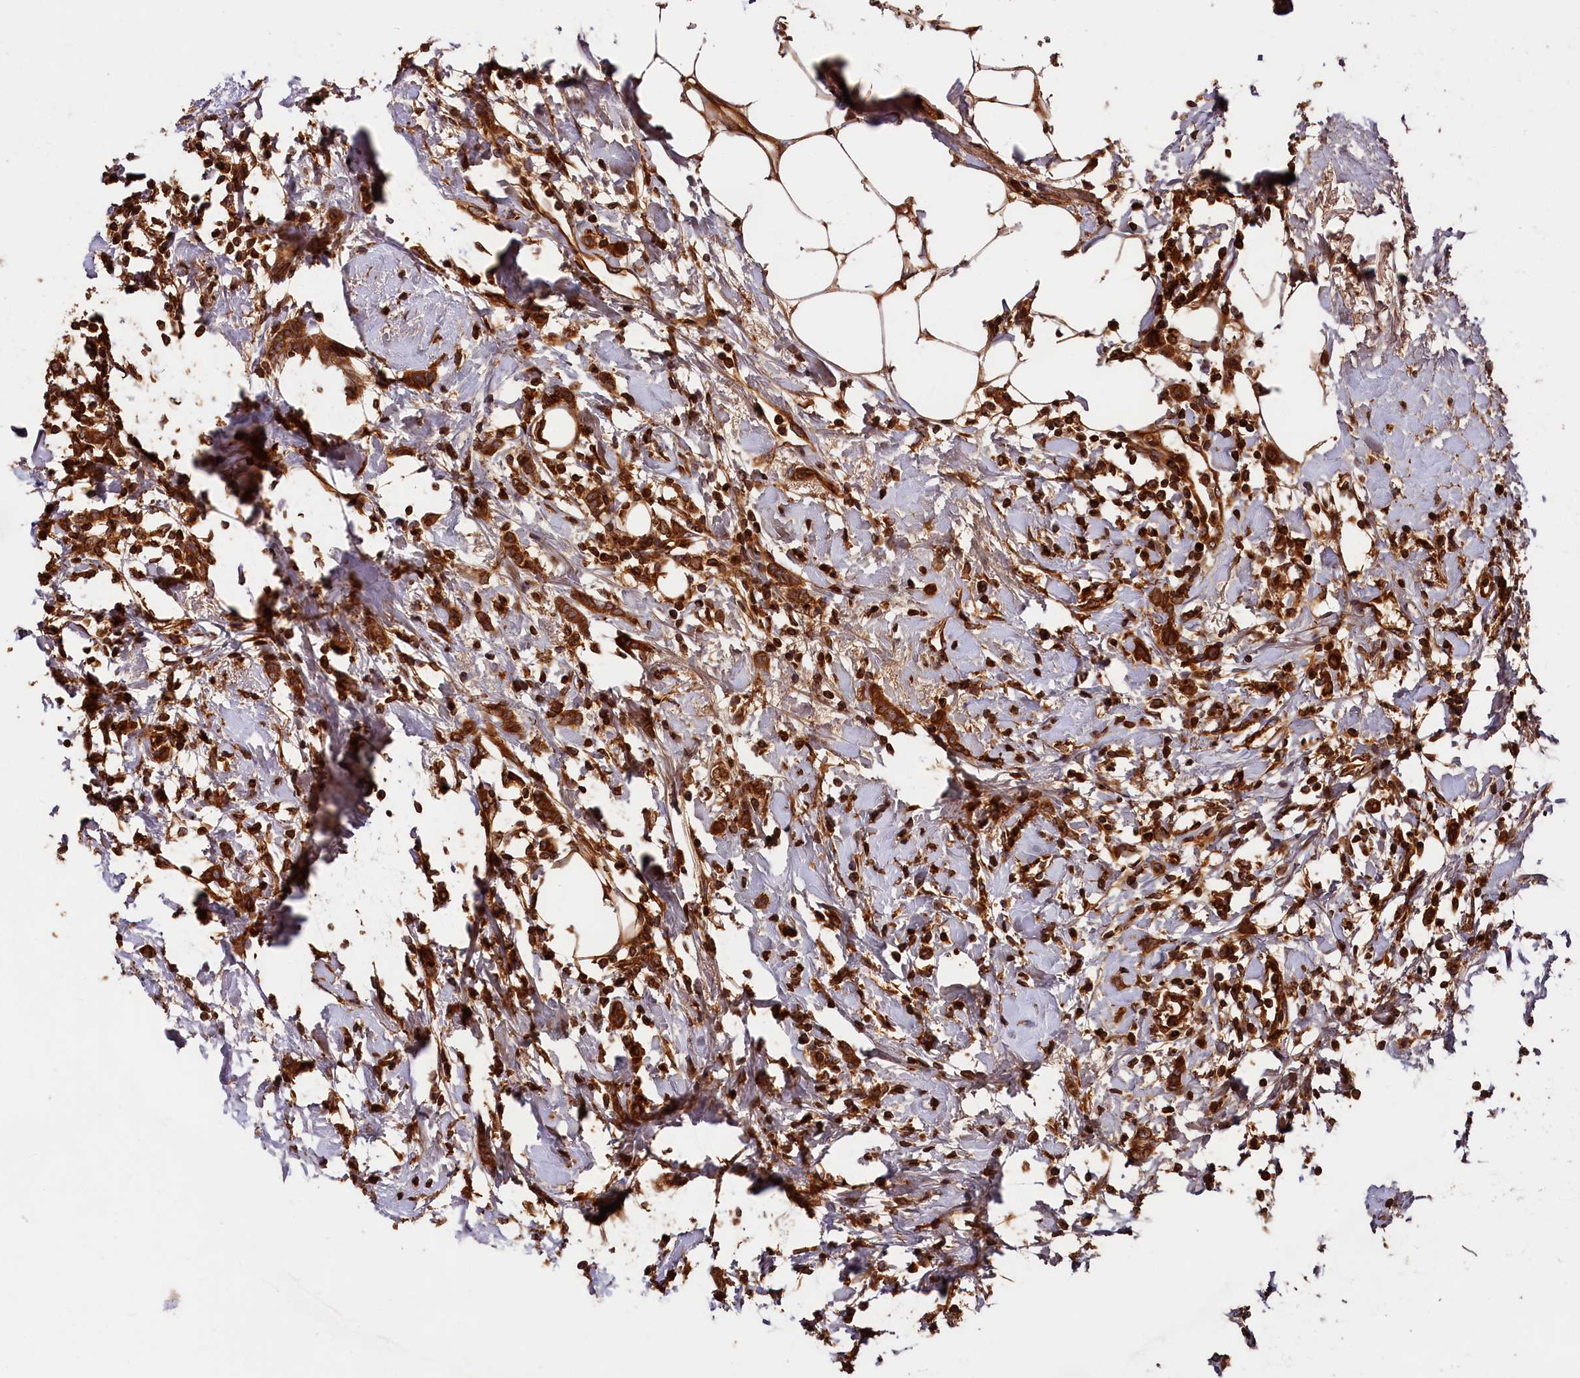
{"staining": {"intensity": "strong", "quantity": ">75%", "location": "cytoplasmic/membranous"}, "tissue": "breast cancer", "cell_type": "Tumor cells", "image_type": "cancer", "snomed": [{"axis": "morphology", "description": "Duct carcinoma"}, {"axis": "topography", "description": "Breast"}], "caption": "Immunohistochemical staining of infiltrating ductal carcinoma (breast) shows strong cytoplasmic/membranous protein staining in about >75% of tumor cells.", "gene": "HMOX2", "patient": {"sex": "female", "age": 72}}